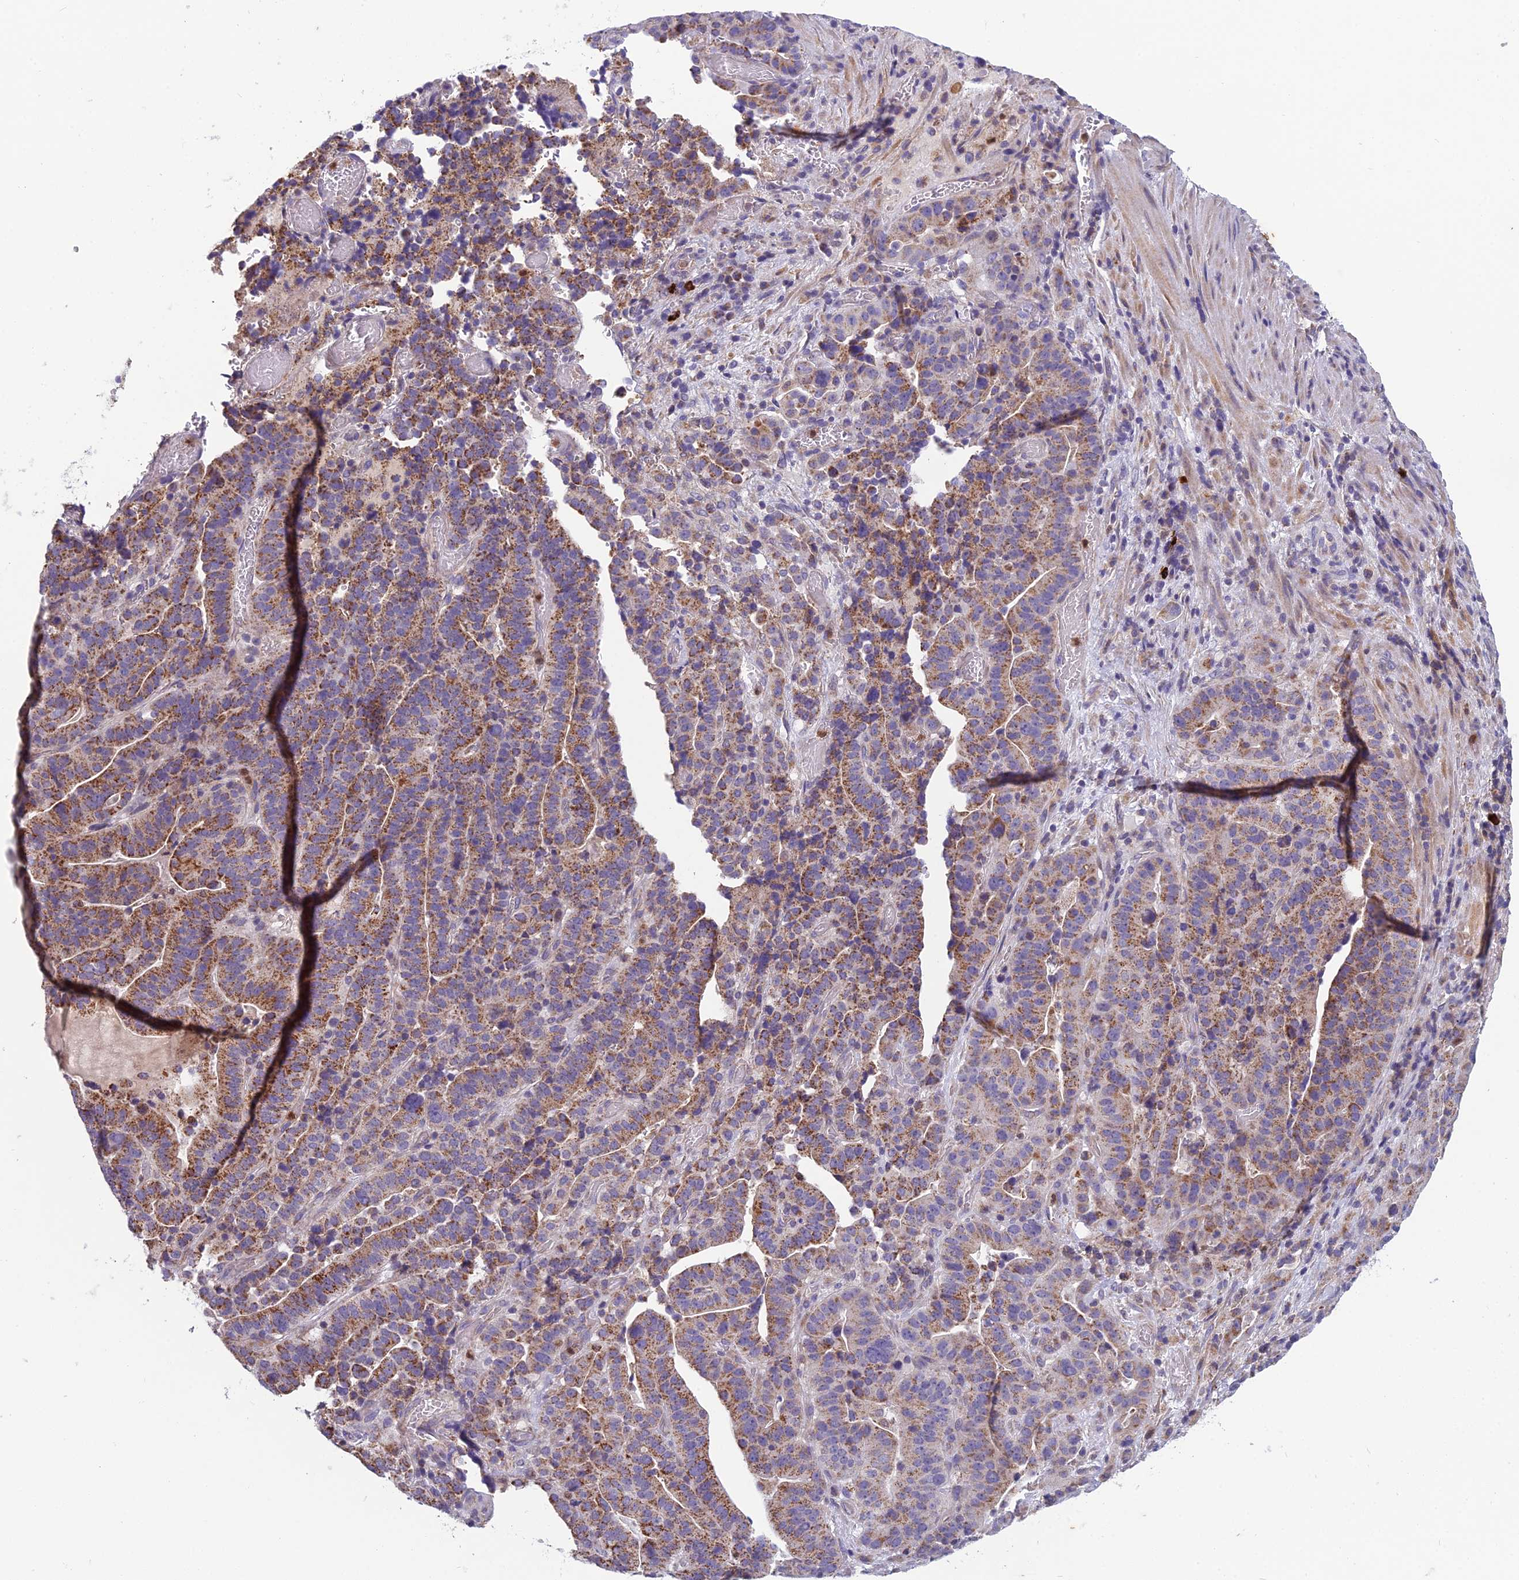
{"staining": {"intensity": "moderate", "quantity": ">75%", "location": "cytoplasmic/membranous"}, "tissue": "stomach cancer", "cell_type": "Tumor cells", "image_type": "cancer", "snomed": [{"axis": "morphology", "description": "Adenocarcinoma, NOS"}, {"axis": "topography", "description": "Stomach"}], "caption": "The image exhibits immunohistochemical staining of adenocarcinoma (stomach). There is moderate cytoplasmic/membranous staining is present in approximately >75% of tumor cells.", "gene": "ENSG00000188897", "patient": {"sex": "male", "age": 48}}